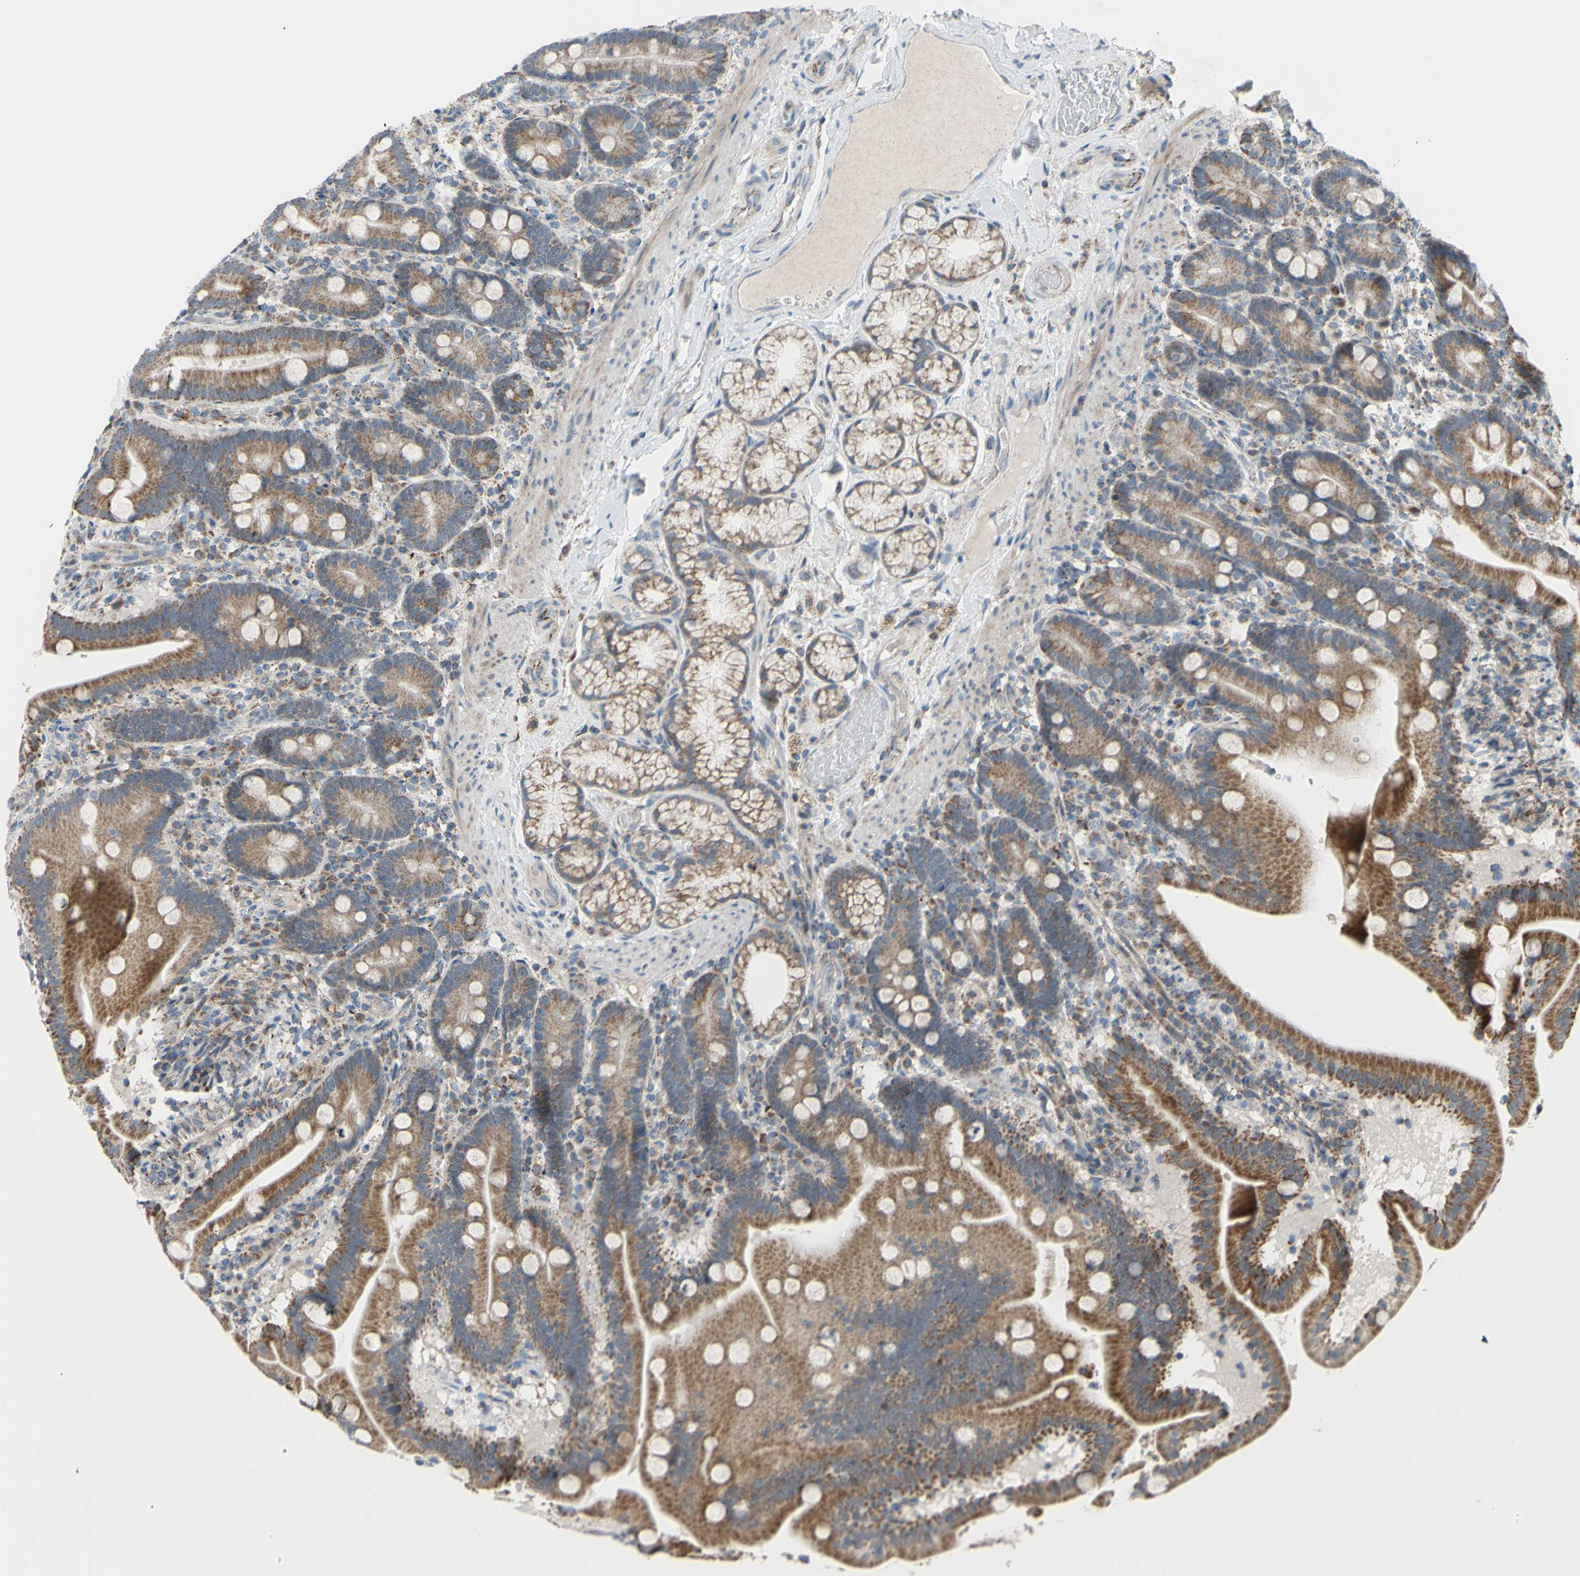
{"staining": {"intensity": "moderate", "quantity": ">75%", "location": "cytoplasmic/membranous"}, "tissue": "duodenum", "cell_type": "Glandular cells", "image_type": "normal", "snomed": [{"axis": "morphology", "description": "Normal tissue, NOS"}, {"axis": "topography", "description": "Duodenum"}], "caption": "This histopathology image exhibits IHC staining of normal human duodenum, with medium moderate cytoplasmic/membranous positivity in about >75% of glandular cells.", "gene": "GLT8D1", "patient": {"sex": "male", "age": 54}}